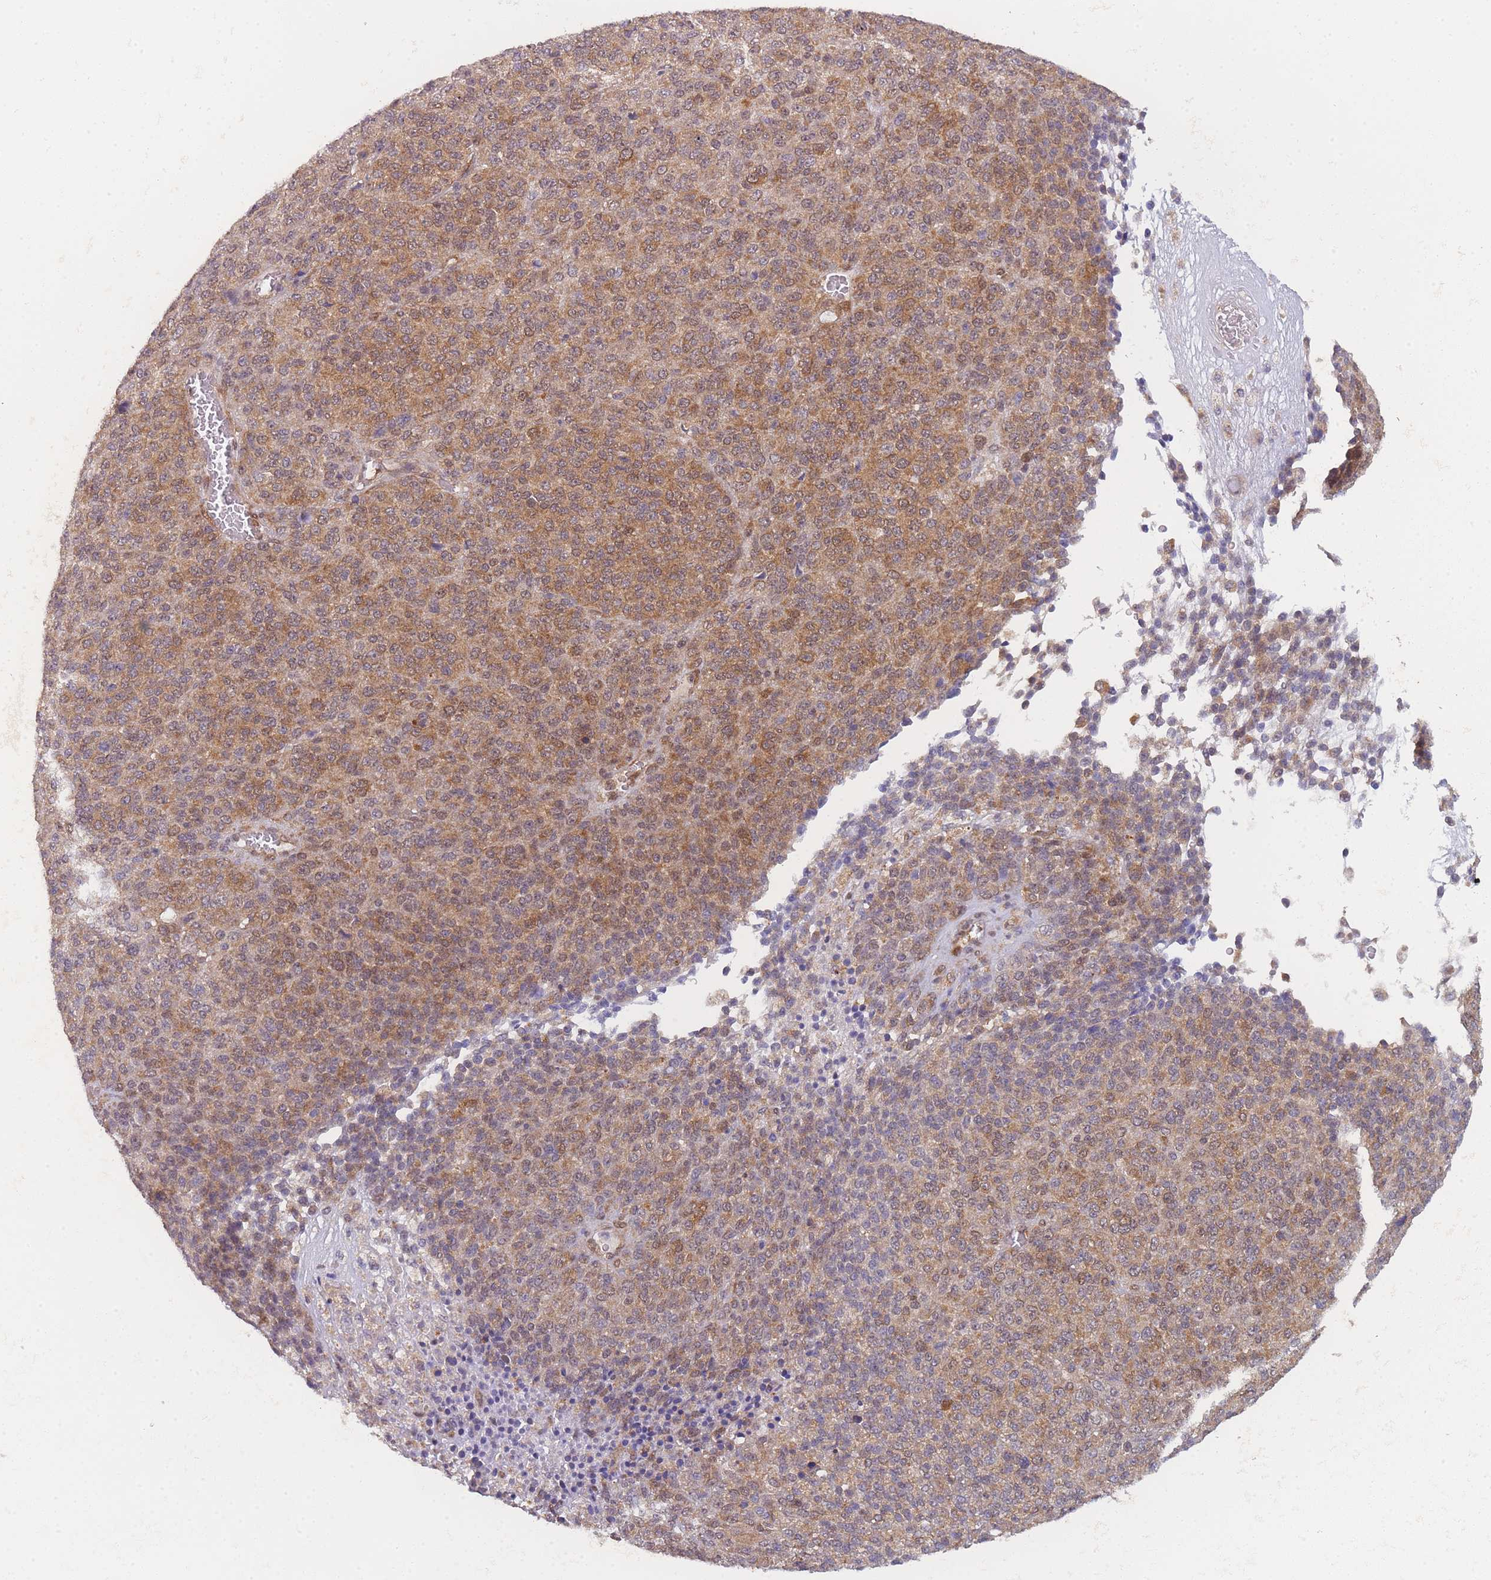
{"staining": {"intensity": "moderate", "quantity": ">75%", "location": "cytoplasmic/membranous"}, "tissue": "melanoma", "cell_type": "Tumor cells", "image_type": "cancer", "snomed": [{"axis": "morphology", "description": "Malignant melanoma, Metastatic site"}, {"axis": "topography", "description": "Brain"}], "caption": "Protein positivity by immunohistochemistry exhibits moderate cytoplasmic/membranous staining in approximately >75% of tumor cells in malignant melanoma (metastatic site). (Stains: DAB in brown, nuclei in blue, Microscopy: brightfield microscopy at high magnification).", "gene": "MRI1", "patient": {"sex": "female", "age": 56}}